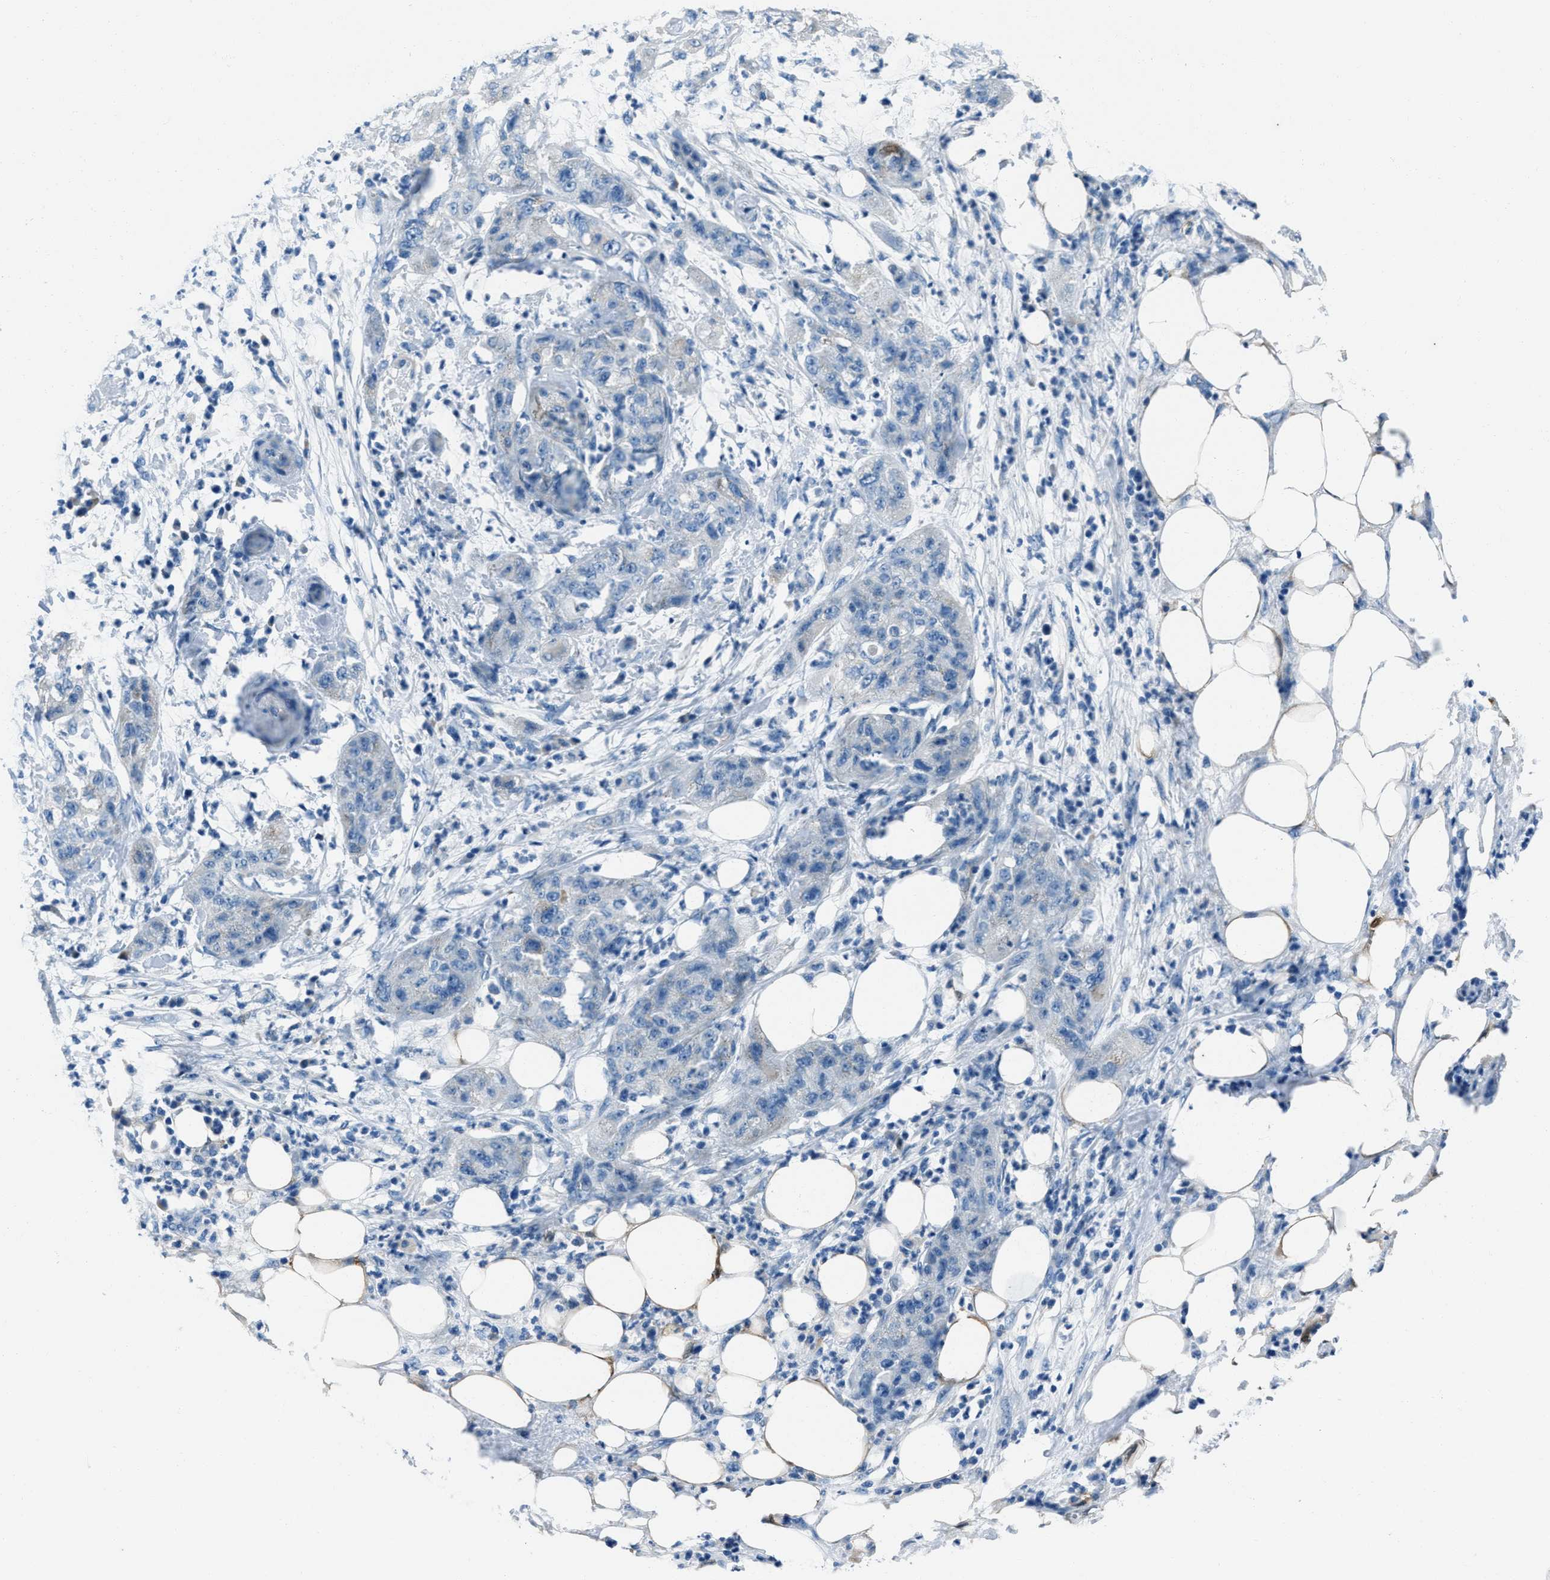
{"staining": {"intensity": "negative", "quantity": "none", "location": "none"}, "tissue": "pancreatic cancer", "cell_type": "Tumor cells", "image_type": "cancer", "snomed": [{"axis": "morphology", "description": "Adenocarcinoma, NOS"}, {"axis": "topography", "description": "Pancreas"}], "caption": "This is an immunohistochemistry (IHC) image of human pancreatic adenocarcinoma. There is no positivity in tumor cells.", "gene": "AMACR", "patient": {"sex": "female", "age": 78}}